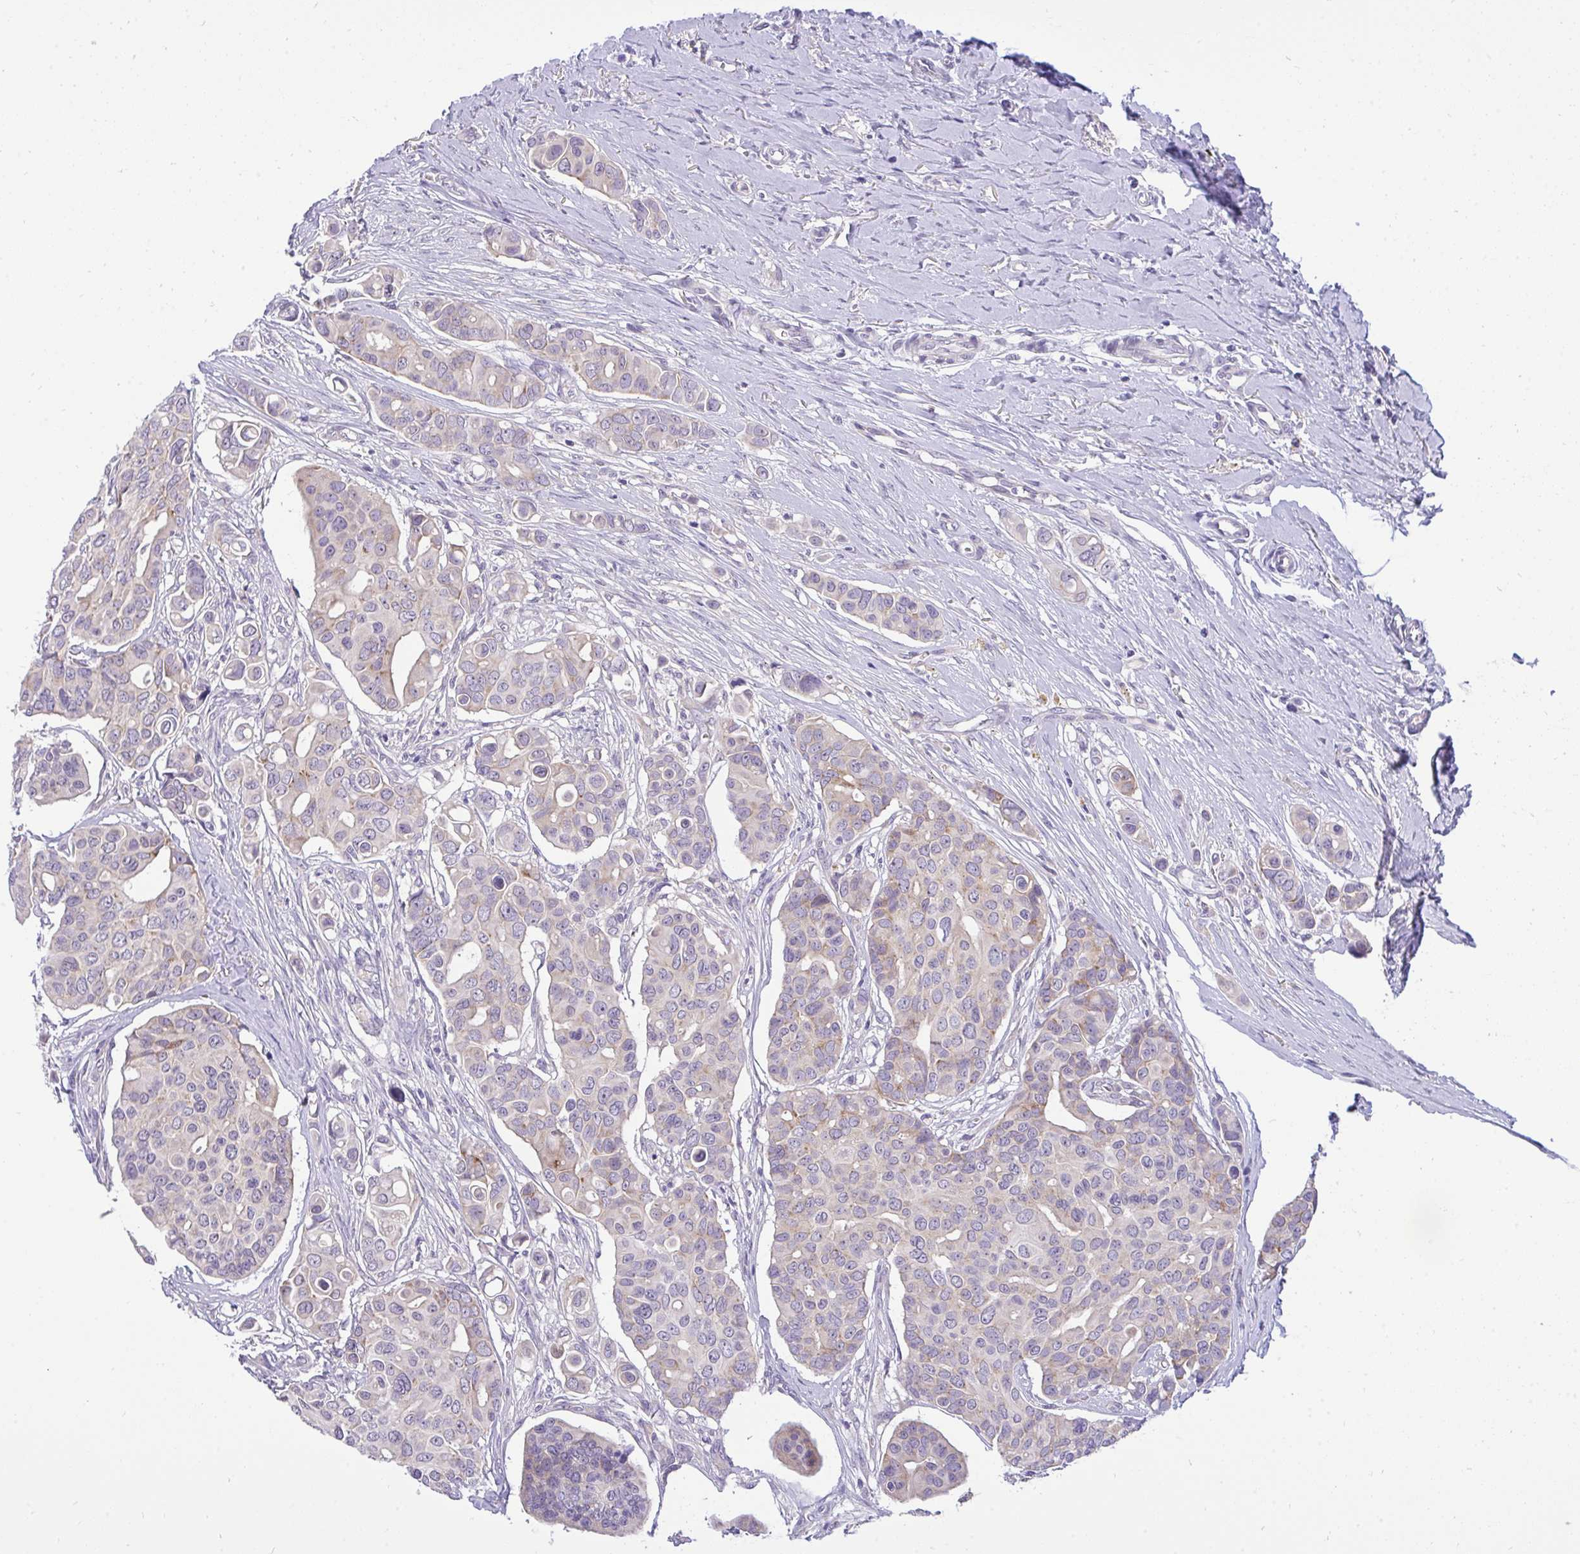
{"staining": {"intensity": "negative", "quantity": "none", "location": "none"}, "tissue": "breast cancer", "cell_type": "Tumor cells", "image_type": "cancer", "snomed": [{"axis": "morphology", "description": "Normal tissue, NOS"}, {"axis": "morphology", "description": "Duct carcinoma"}, {"axis": "topography", "description": "Skin"}, {"axis": "topography", "description": "Breast"}], "caption": "Immunohistochemistry micrograph of human breast cancer stained for a protein (brown), which demonstrates no expression in tumor cells.", "gene": "VGLL3", "patient": {"sex": "female", "age": 54}}